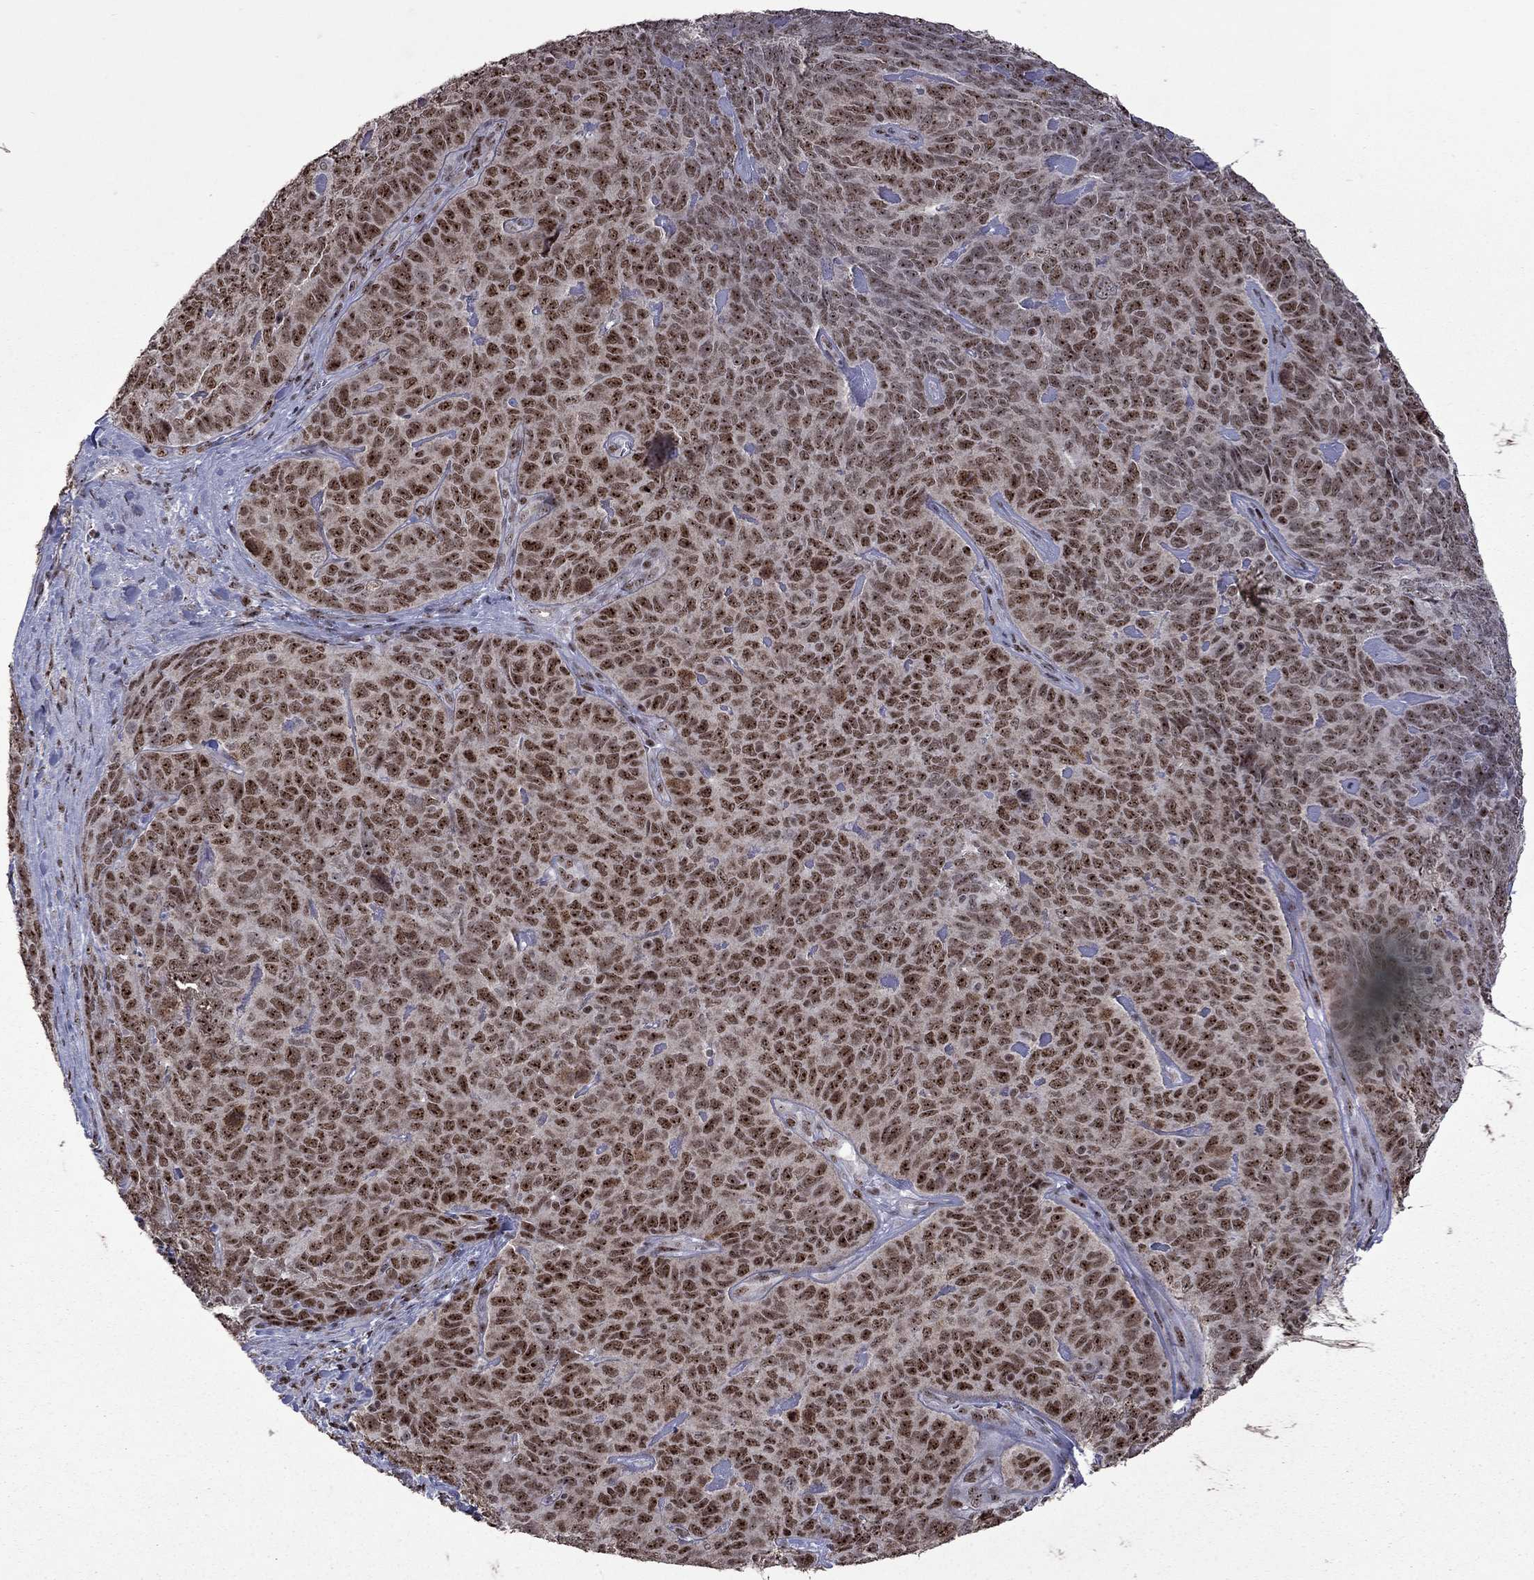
{"staining": {"intensity": "moderate", "quantity": ">75%", "location": "nuclear"}, "tissue": "skin cancer", "cell_type": "Tumor cells", "image_type": "cancer", "snomed": [{"axis": "morphology", "description": "Squamous cell carcinoma, NOS"}, {"axis": "topography", "description": "Skin"}, {"axis": "topography", "description": "Anal"}], "caption": "Protein staining by immunohistochemistry (IHC) displays moderate nuclear positivity in about >75% of tumor cells in squamous cell carcinoma (skin).", "gene": "SPOUT1", "patient": {"sex": "female", "age": 51}}